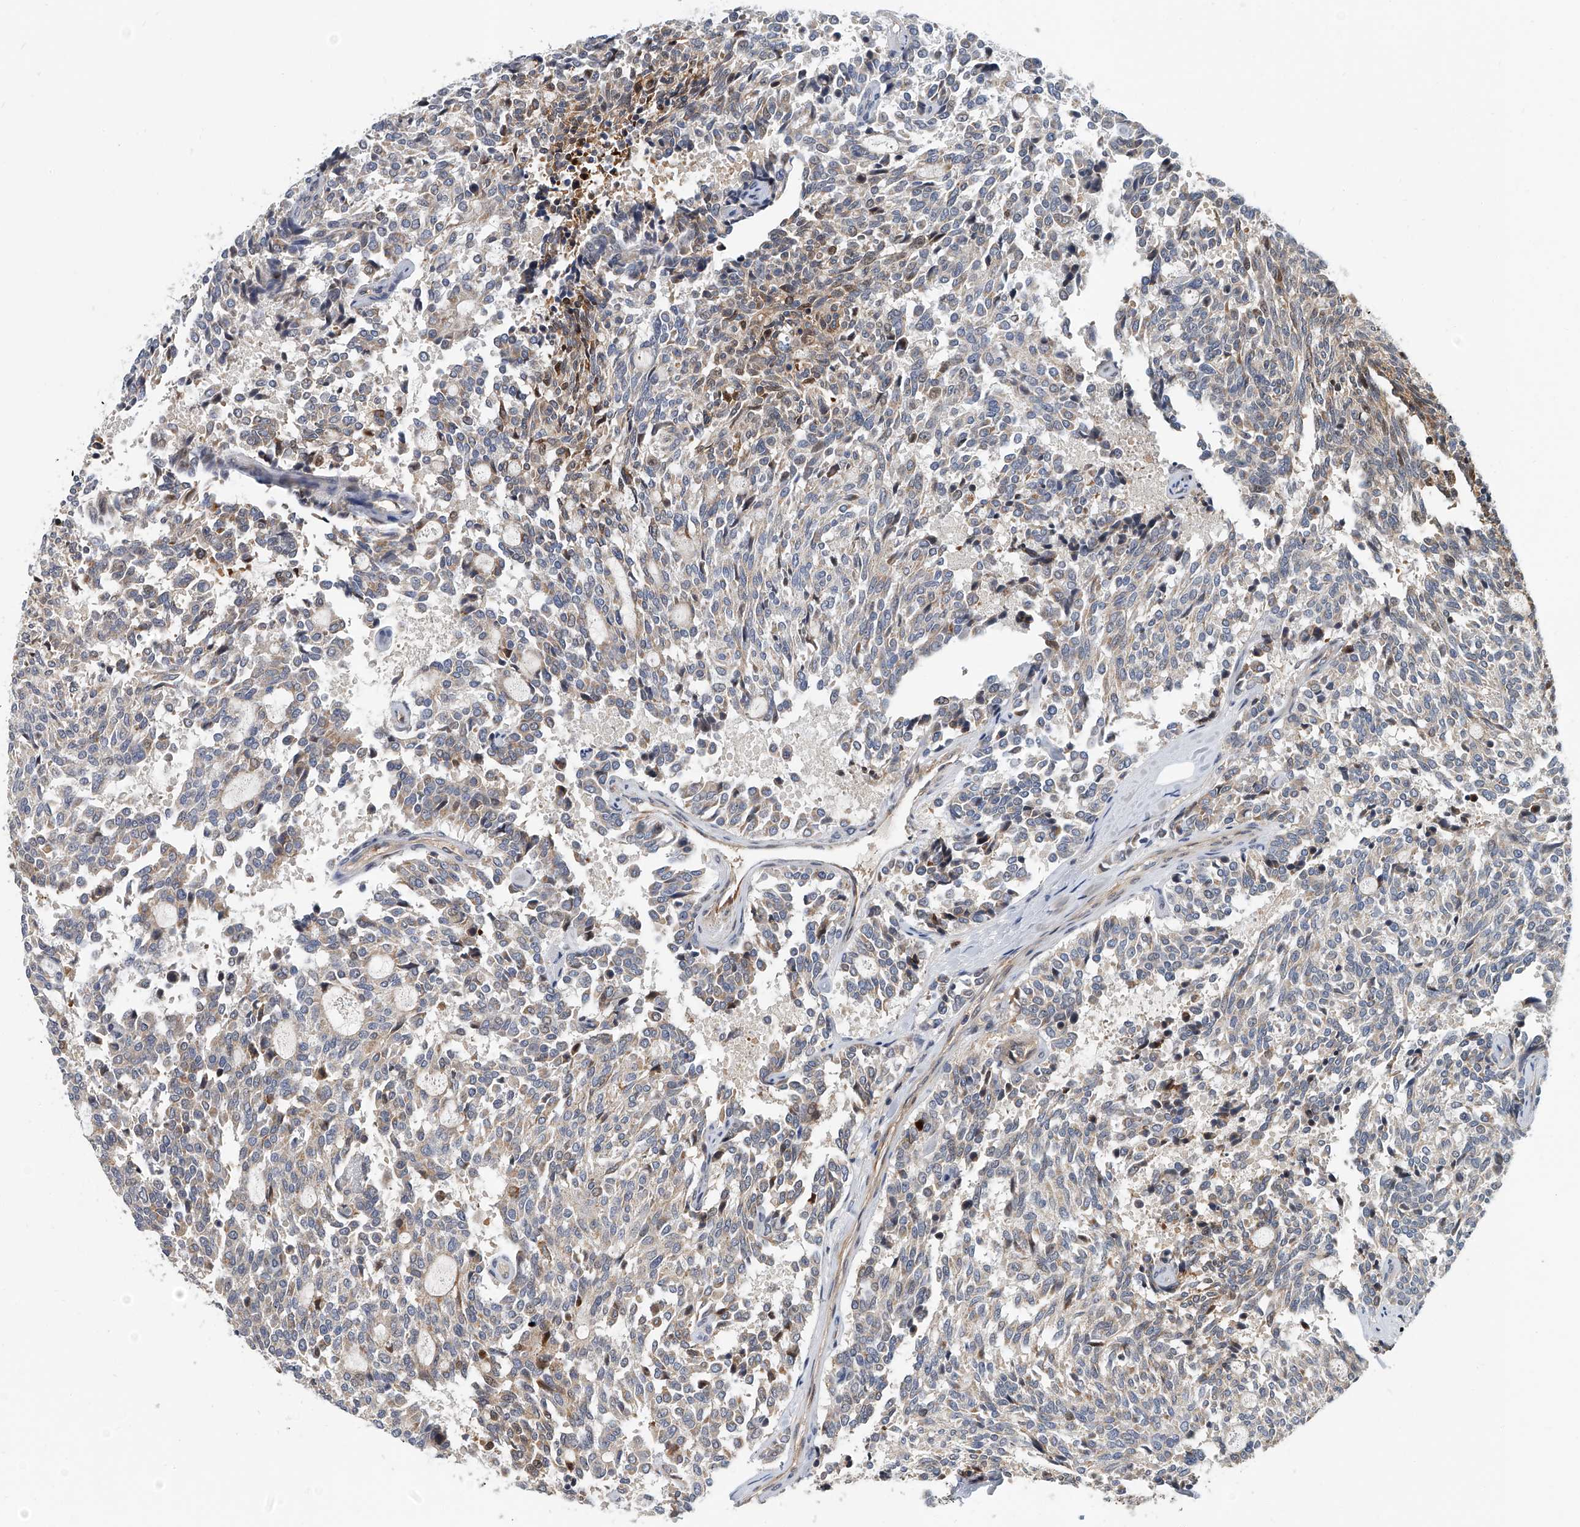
{"staining": {"intensity": "weak", "quantity": "<25%", "location": "cytoplasmic/membranous"}, "tissue": "carcinoid", "cell_type": "Tumor cells", "image_type": "cancer", "snomed": [{"axis": "morphology", "description": "Carcinoid, malignant, NOS"}, {"axis": "topography", "description": "Pancreas"}], "caption": "An immunohistochemistry (IHC) image of carcinoid is shown. There is no staining in tumor cells of carcinoid.", "gene": "CD200", "patient": {"sex": "female", "age": 54}}